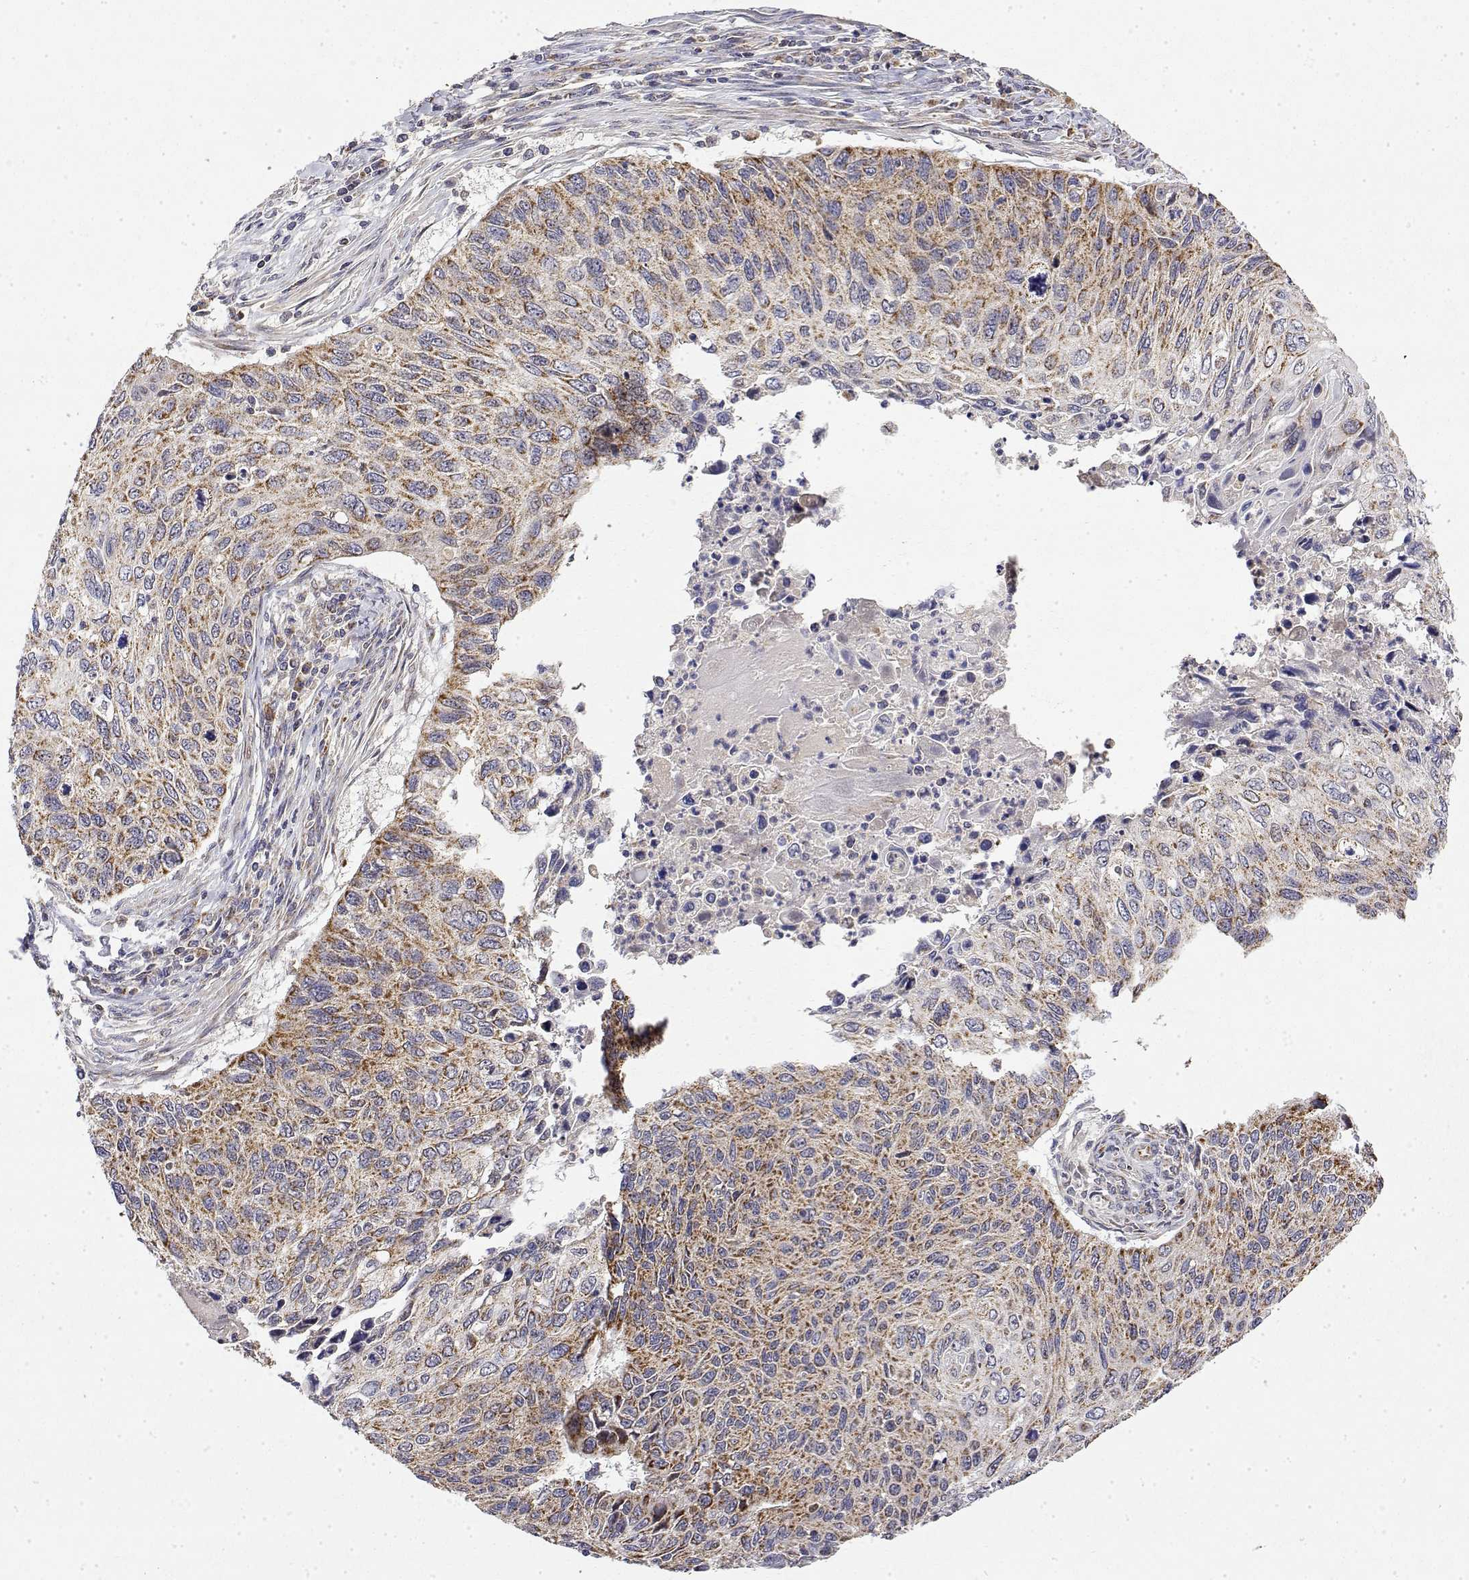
{"staining": {"intensity": "moderate", "quantity": "25%-75%", "location": "cytoplasmic/membranous"}, "tissue": "cervical cancer", "cell_type": "Tumor cells", "image_type": "cancer", "snomed": [{"axis": "morphology", "description": "Squamous cell carcinoma, NOS"}, {"axis": "topography", "description": "Cervix"}], "caption": "IHC (DAB) staining of human cervical squamous cell carcinoma shows moderate cytoplasmic/membranous protein staining in about 25%-75% of tumor cells.", "gene": "GADD45GIP1", "patient": {"sex": "female", "age": 70}}